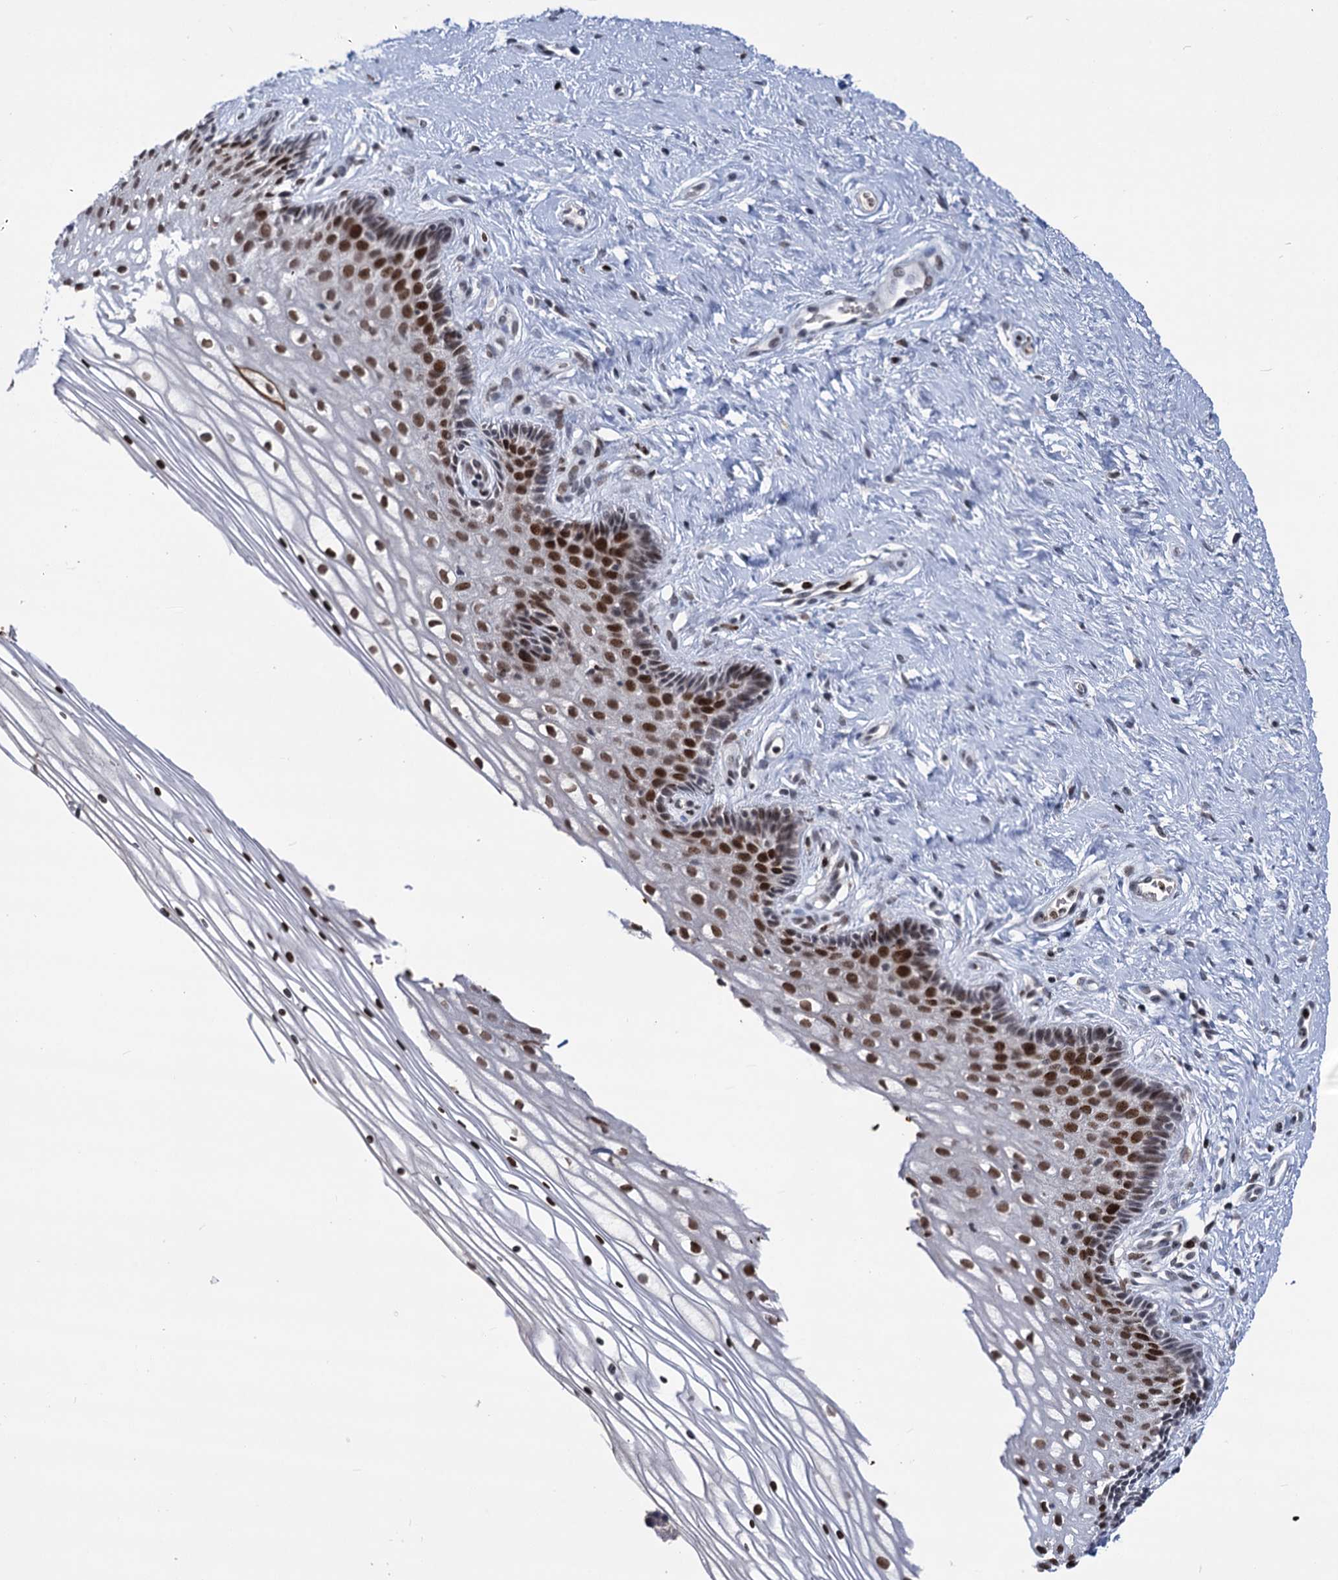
{"staining": {"intensity": "negative", "quantity": "none", "location": "none"}, "tissue": "cervix", "cell_type": "Glandular cells", "image_type": "normal", "snomed": [{"axis": "morphology", "description": "Normal tissue, NOS"}, {"axis": "topography", "description": "Cervix"}], "caption": "The photomicrograph reveals no staining of glandular cells in benign cervix.", "gene": "ZCCHC10", "patient": {"sex": "female", "age": 33}}